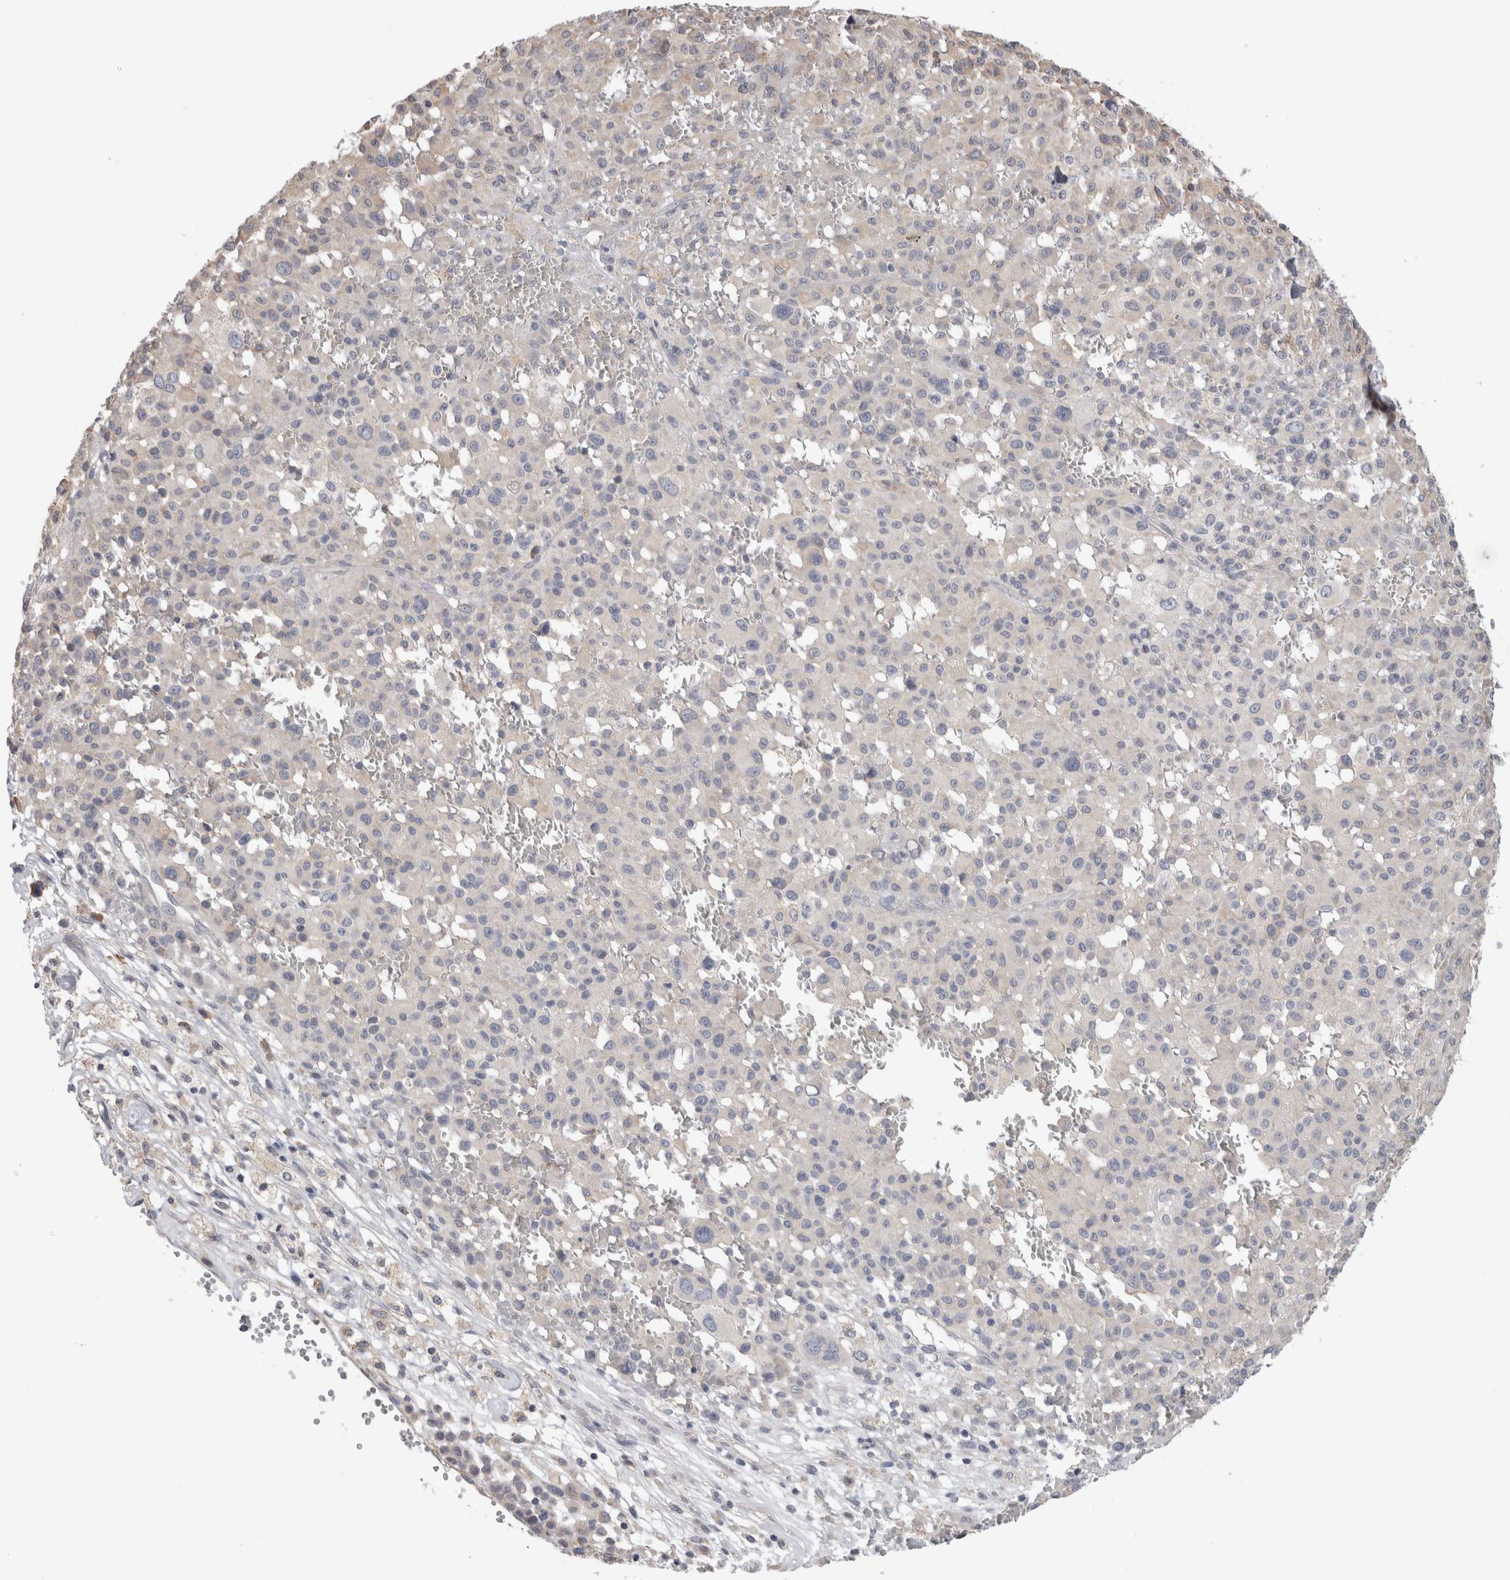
{"staining": {"intensity": "negative", "quantity": "none", "location": "none"}, "tissue": "melanoma", "cell_type": "Tumor cells", "image_type": "cancer", "snomed": [{"axis": "morphology", "description": "Malignant melanoma, Metastatic site"}, {"axis": "topography", "description": "Skin"}], "caption": "The micrograph displays no staining of tumor cells in melanoma.", "gene": "SMAP2", "patient": {"sex": "female", "age": 74}}